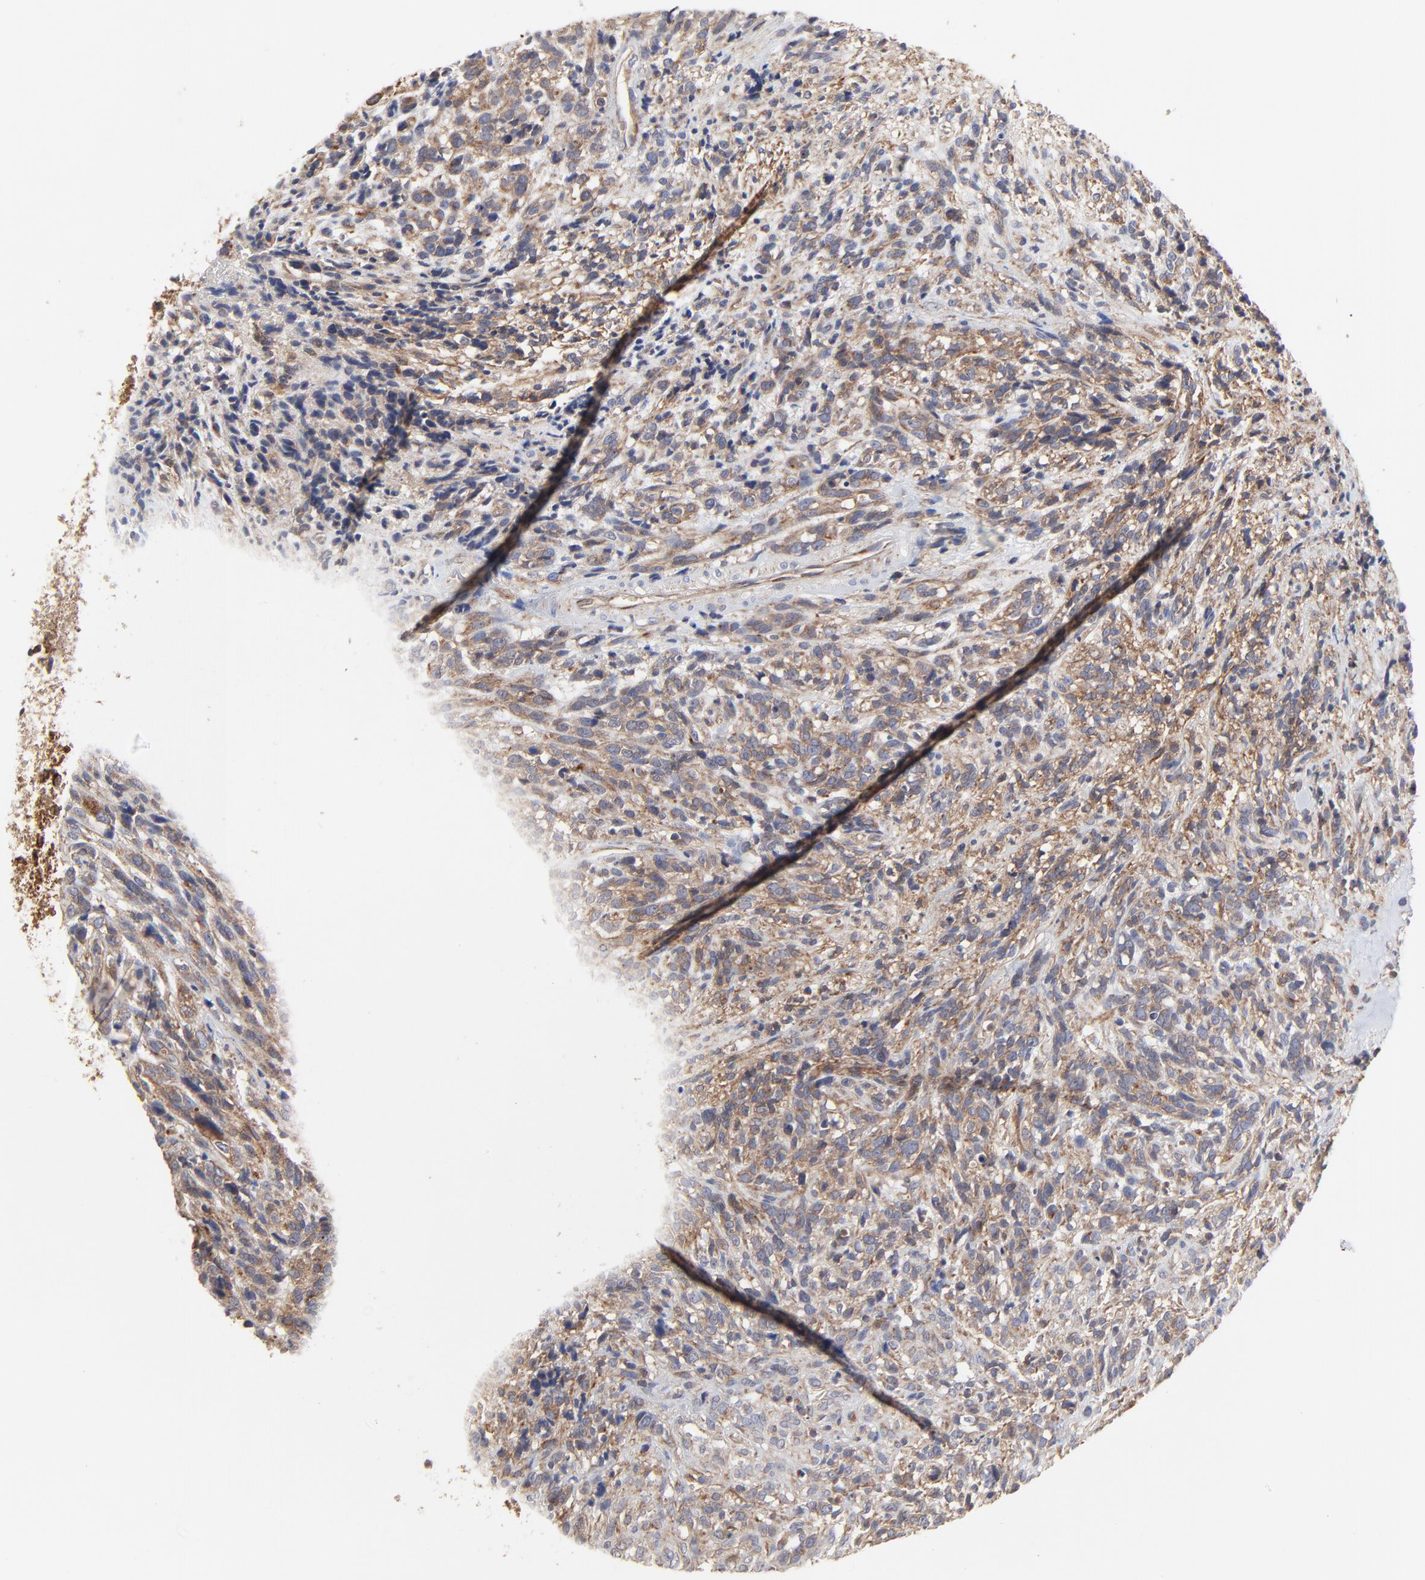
{"staining": {"intensity": "moderate", "quantity": ">75%", "location": "cytoplasmic/membranous"}, "tissue": "glioma", "cell_type": "Tumor cells", "image_type": "cancer", "snomed": [{"axis": "morphology", "description": "Glioma, malignant, High grade"}, {"axis": "topography", "description": "Brain"}], "caption": "Brown immunohistochemical staining in high-grade glioma (malignant) displays moderate cytoplasmic/membranous positivity in approximately >75% of tumor cells. (Brightfield microscopy of DAB IHC at high magnification).", "gene": "RAB9A", "patient": {"sex": "male", "age": 66}}